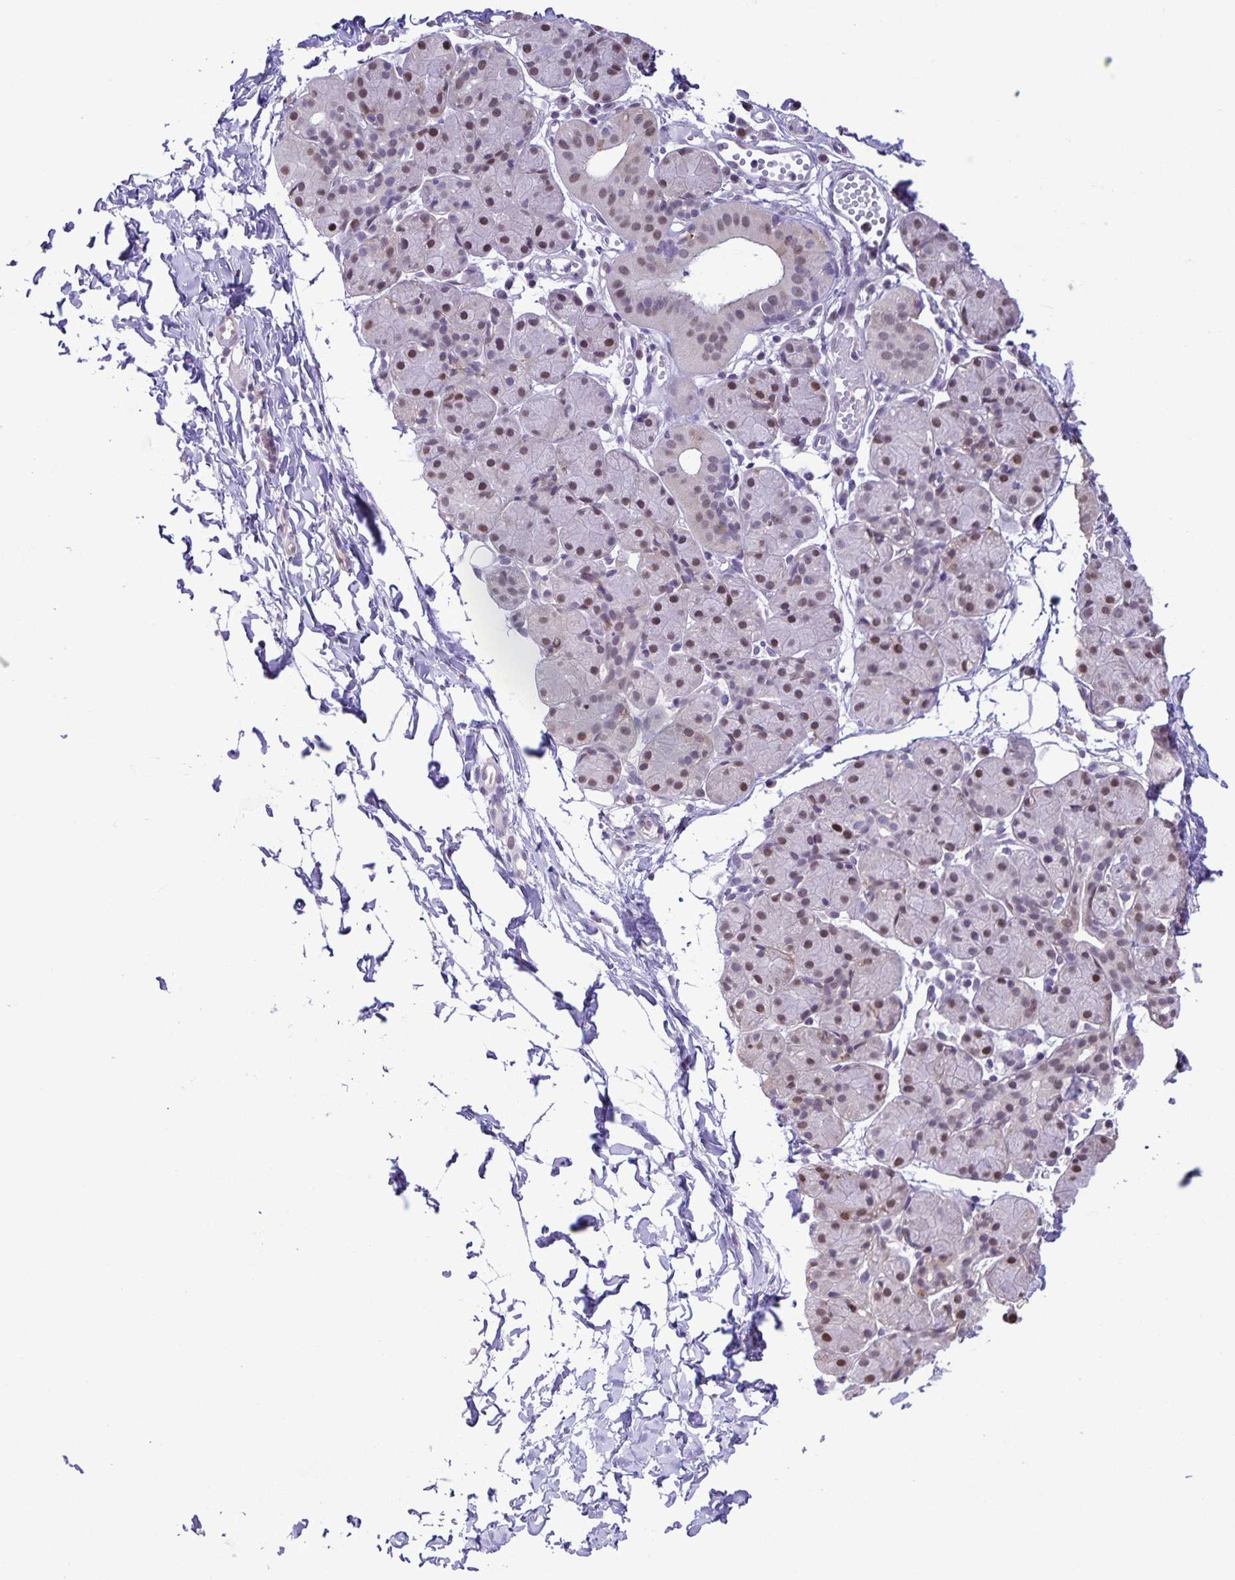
{"staining": {"intensity": "moderate", "quantity": "<25%", "location": "nuclear"}, "tissue": "salivary gland", "cell_type": "Glandular cells", "image_type": "normal", "snomed": [{"axis": "morphology", "description": "Normal tissue, NOS"}, {"axis": "morphology", "description": "Inflammation, NOS"}, {"axis": "topography", "description": "Lymph node"}, {"axis": "topography", "description": "Salivary gland"}], "caption": "DAB (3,3'-diaminobenzidine) immunohistochemical staining of benign salivary gland demonstrates moderate nuclear protein staining in approximately <25% of glandular cells.", "gene": "ONECUT2", "patient": {"sex": "male", "age": 3}}